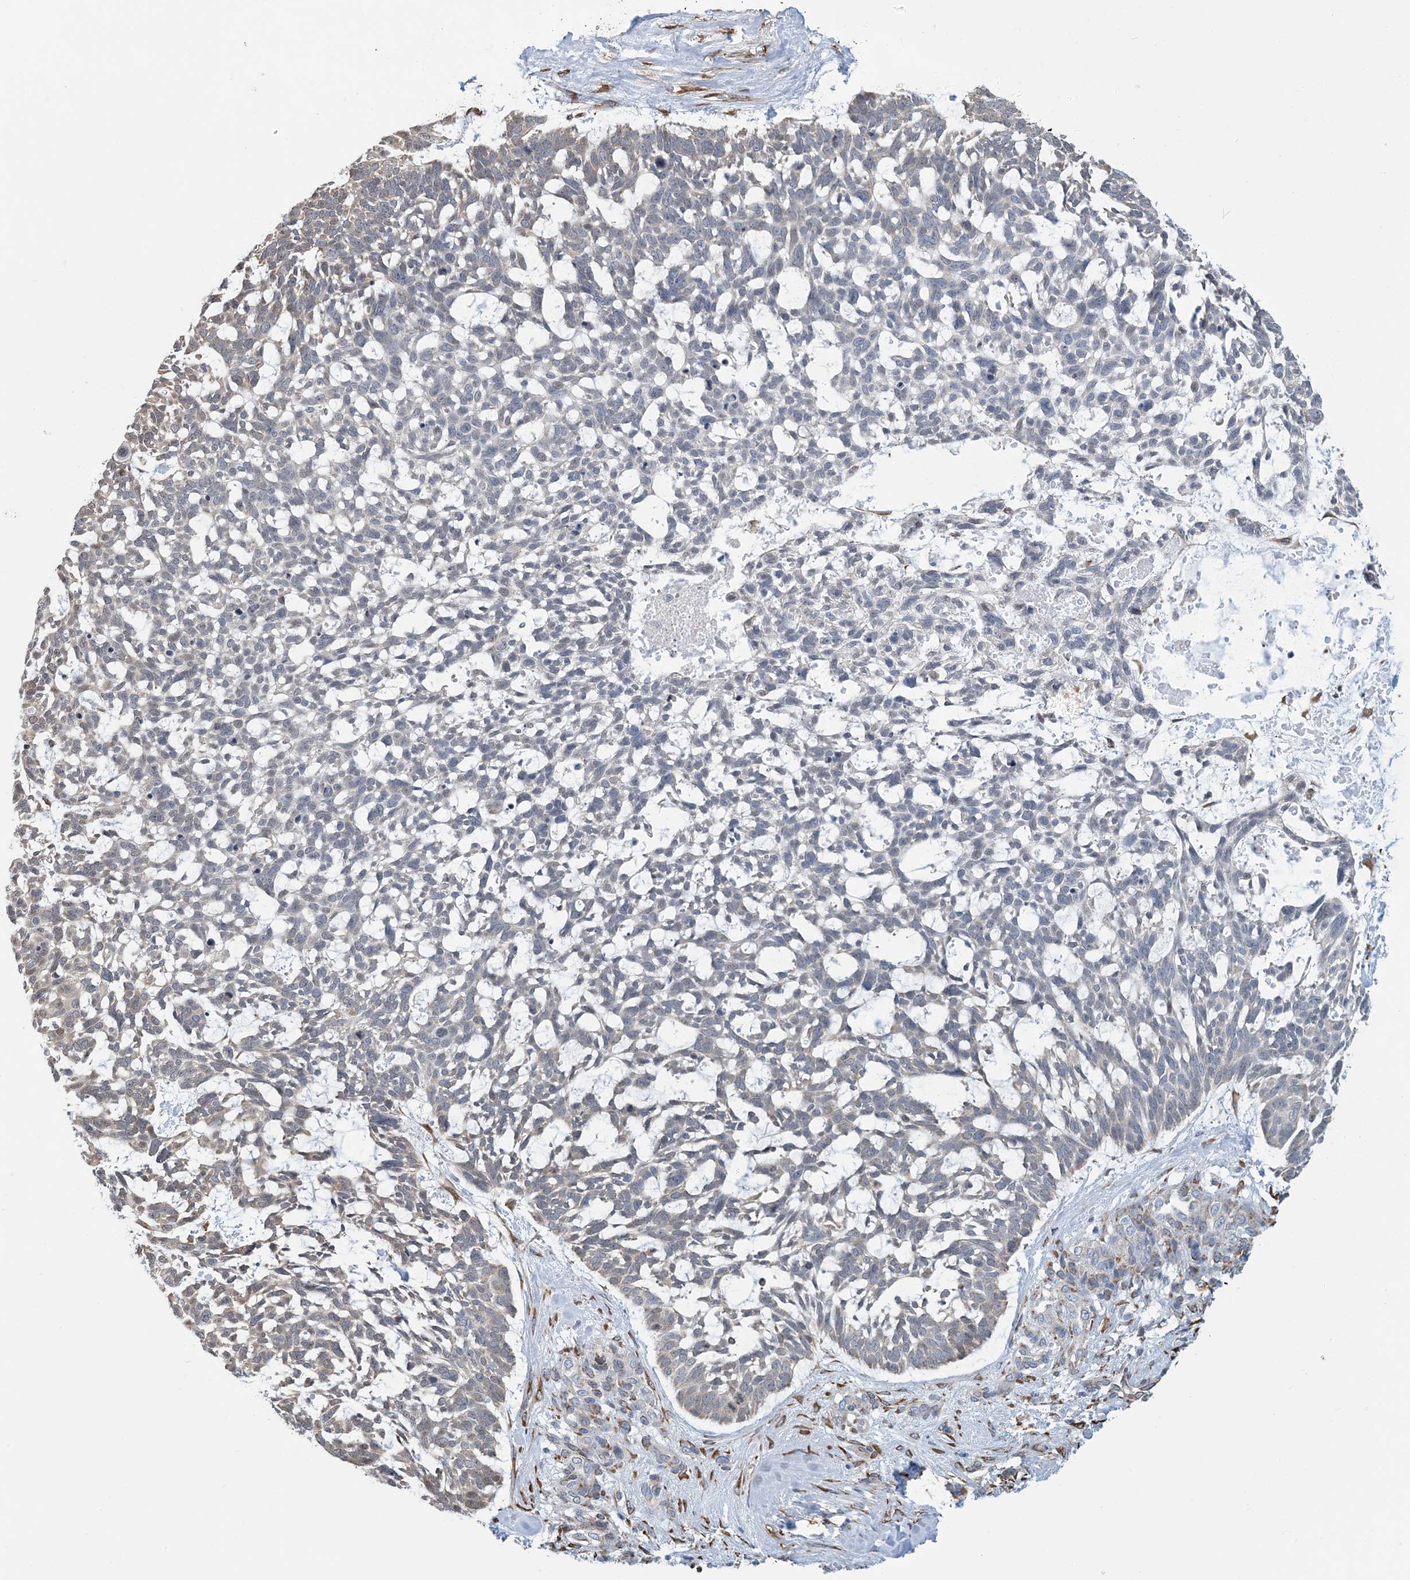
{"staining": {"intensity": "weak", "quantity": "<25%", "location": "cytoplasmic/membranous"}, "tissue": "skin cancer", "cell_type": "Tumor cells", "image_type": "cancer", "snomed": [{"axis": "morphology", "description": "Basal cell carcinoma"}, {"axis": "topography", "description": "Skin"}], "caption": "Photomicrograph shows no protein expression in tumor cells of basal cell carcinoma (skin) tissue. (IHC, brightfield microscopy, high magnification).", "gene": "CCDC14", "patient": {"sex": "male", "age": 88}}